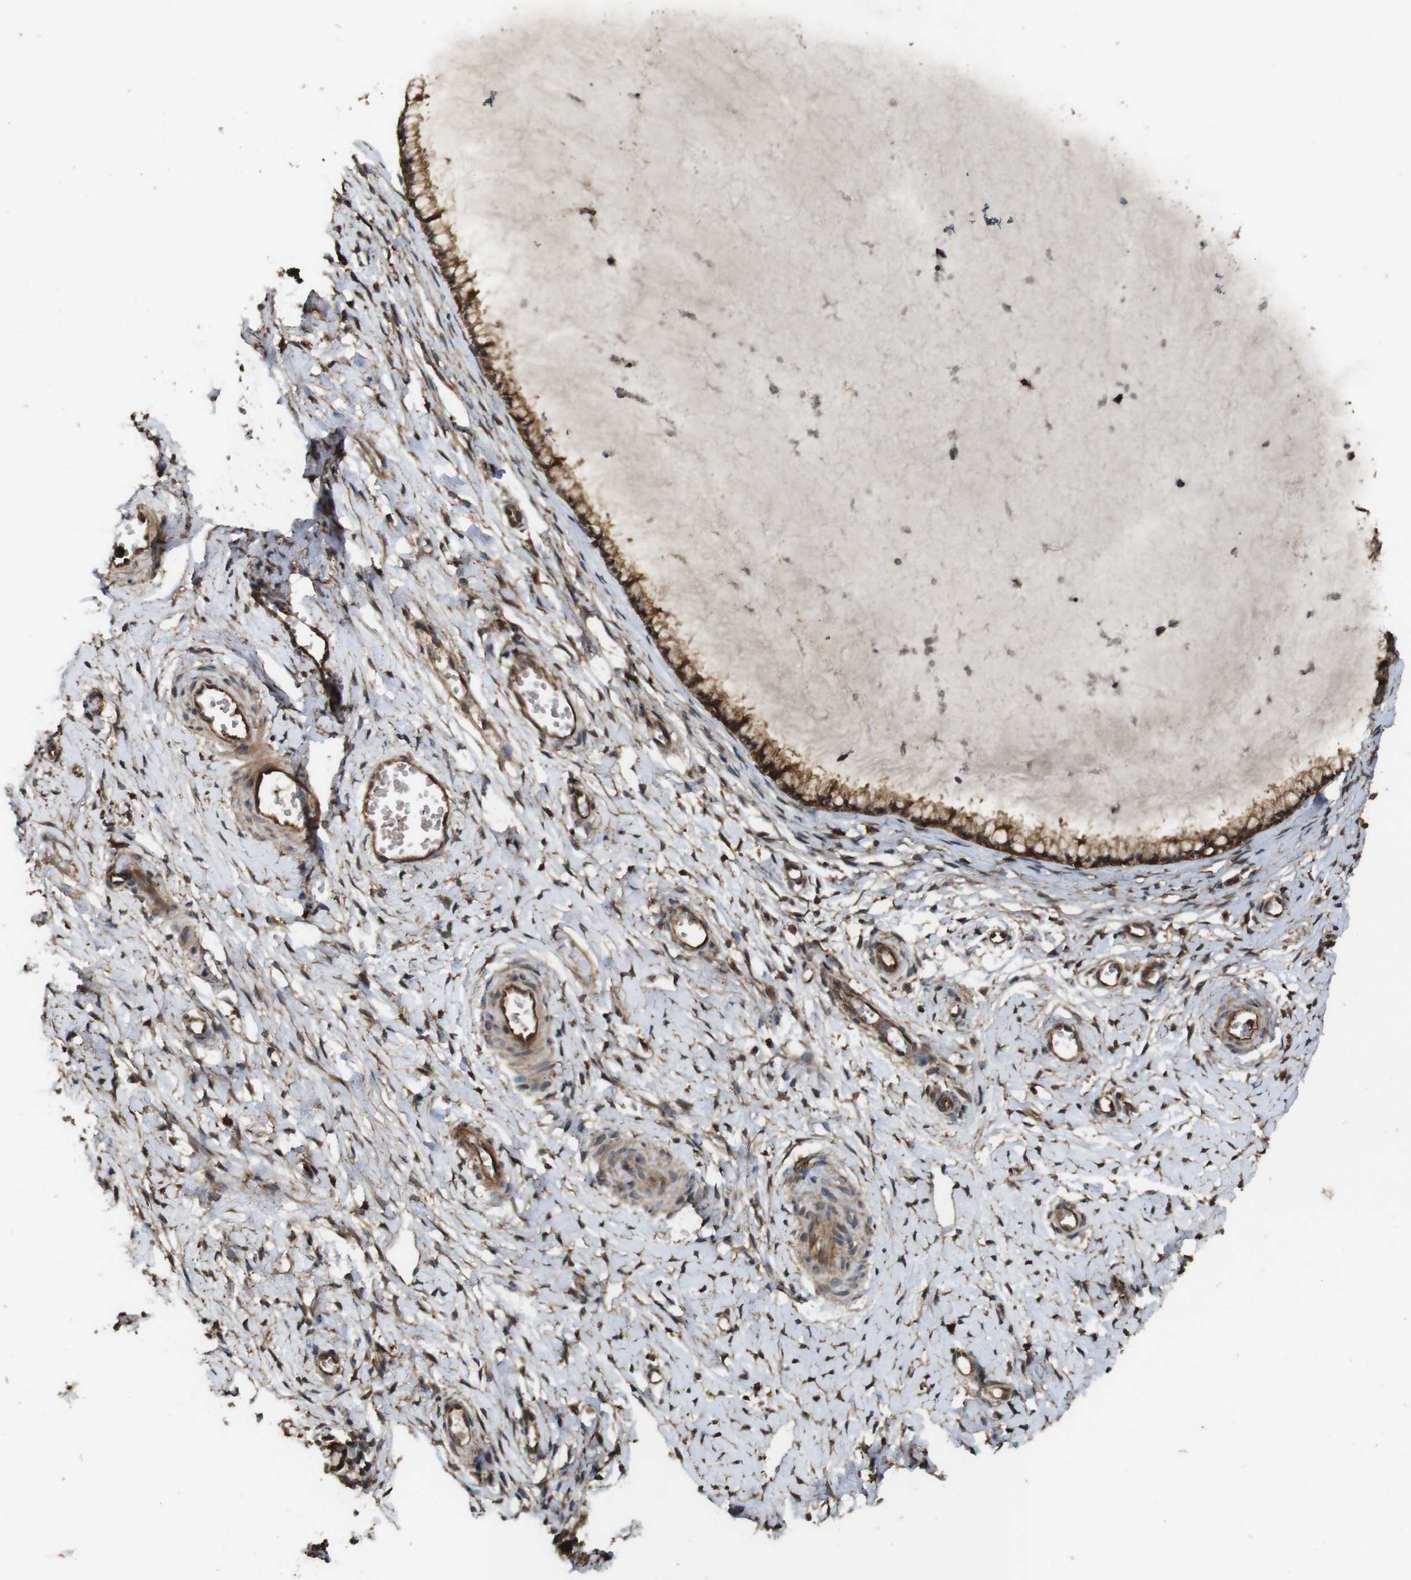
{"staining": {"intensity": "strong", "quantity": ">75%", "location": "cytoplasmic/membranous"}, "tissue": "cervix", "cell_type": "Glandular cells", "image_type": "normal", "snomed": [{"axis": "morphology", "description": "Normal tissue, NOS"}, {"axis": "topography", "description": "Cervix"}], "caption": "A high amount of strong cytoplasmic/membranous expression is seen in about >75% of glandular cells in benign cervix.", "gene": "BAG4", "patient": {"sex": "female", "age": 65}}